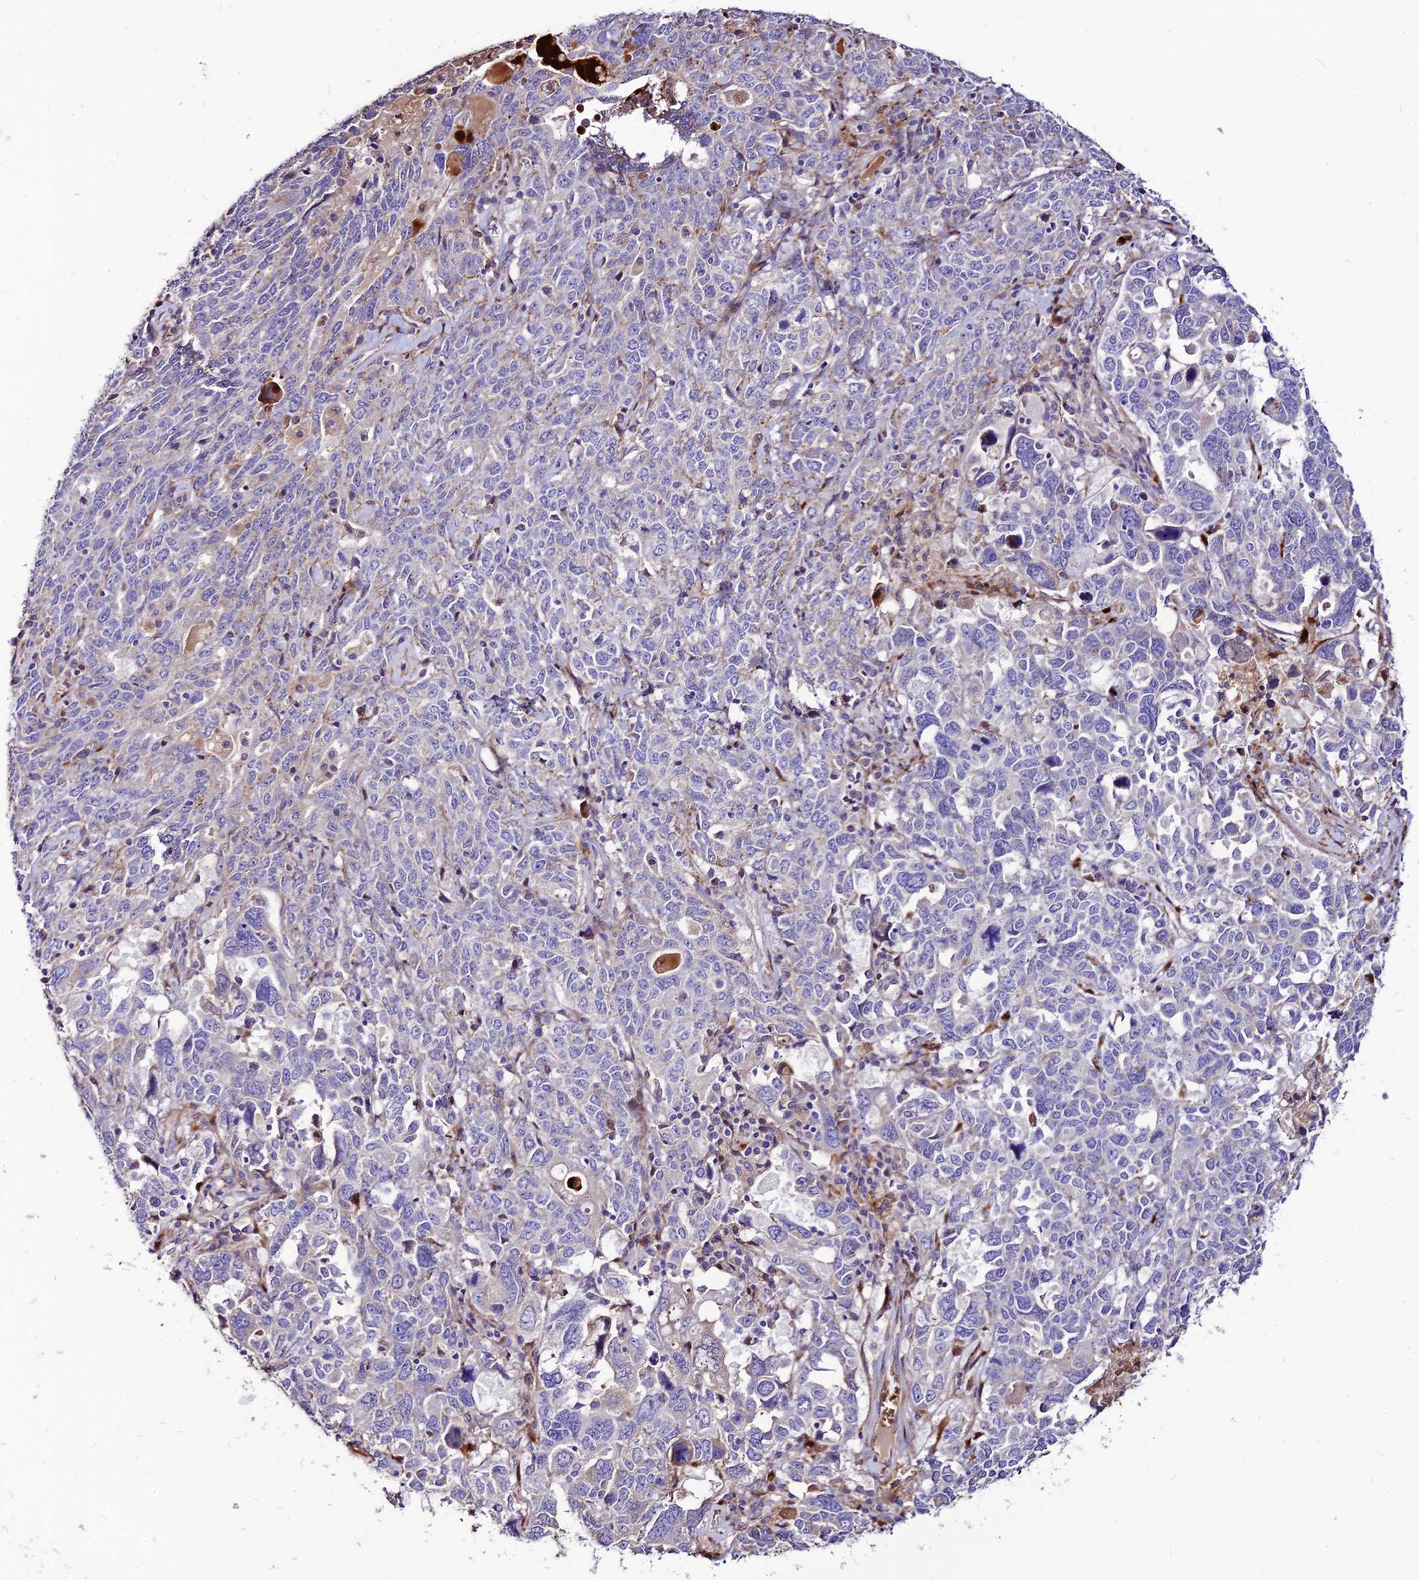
{"staining": {"intensity": "negative", "quantity": "none", "location": "none"}, "tissue": "ovarian cancer", "cell_type": "Tumor cells", "image_type": "cancer", "snomed": [{"axis": "morphology", "description": "Carcinoma, endometroid"}, {"axis": "topography", "description": "Ovary"}], "caption": "DAB (3,3'-diaminobenzidine) immunohistochemical staining of ovarian cancer (endometroid carcinoma) displays no significant staining in tumor cells. (Brightfield microscopy of DAB IHC at high magnification).", "gene": "RIMOC1", "patient": {"sex": "female", "age": 62}}